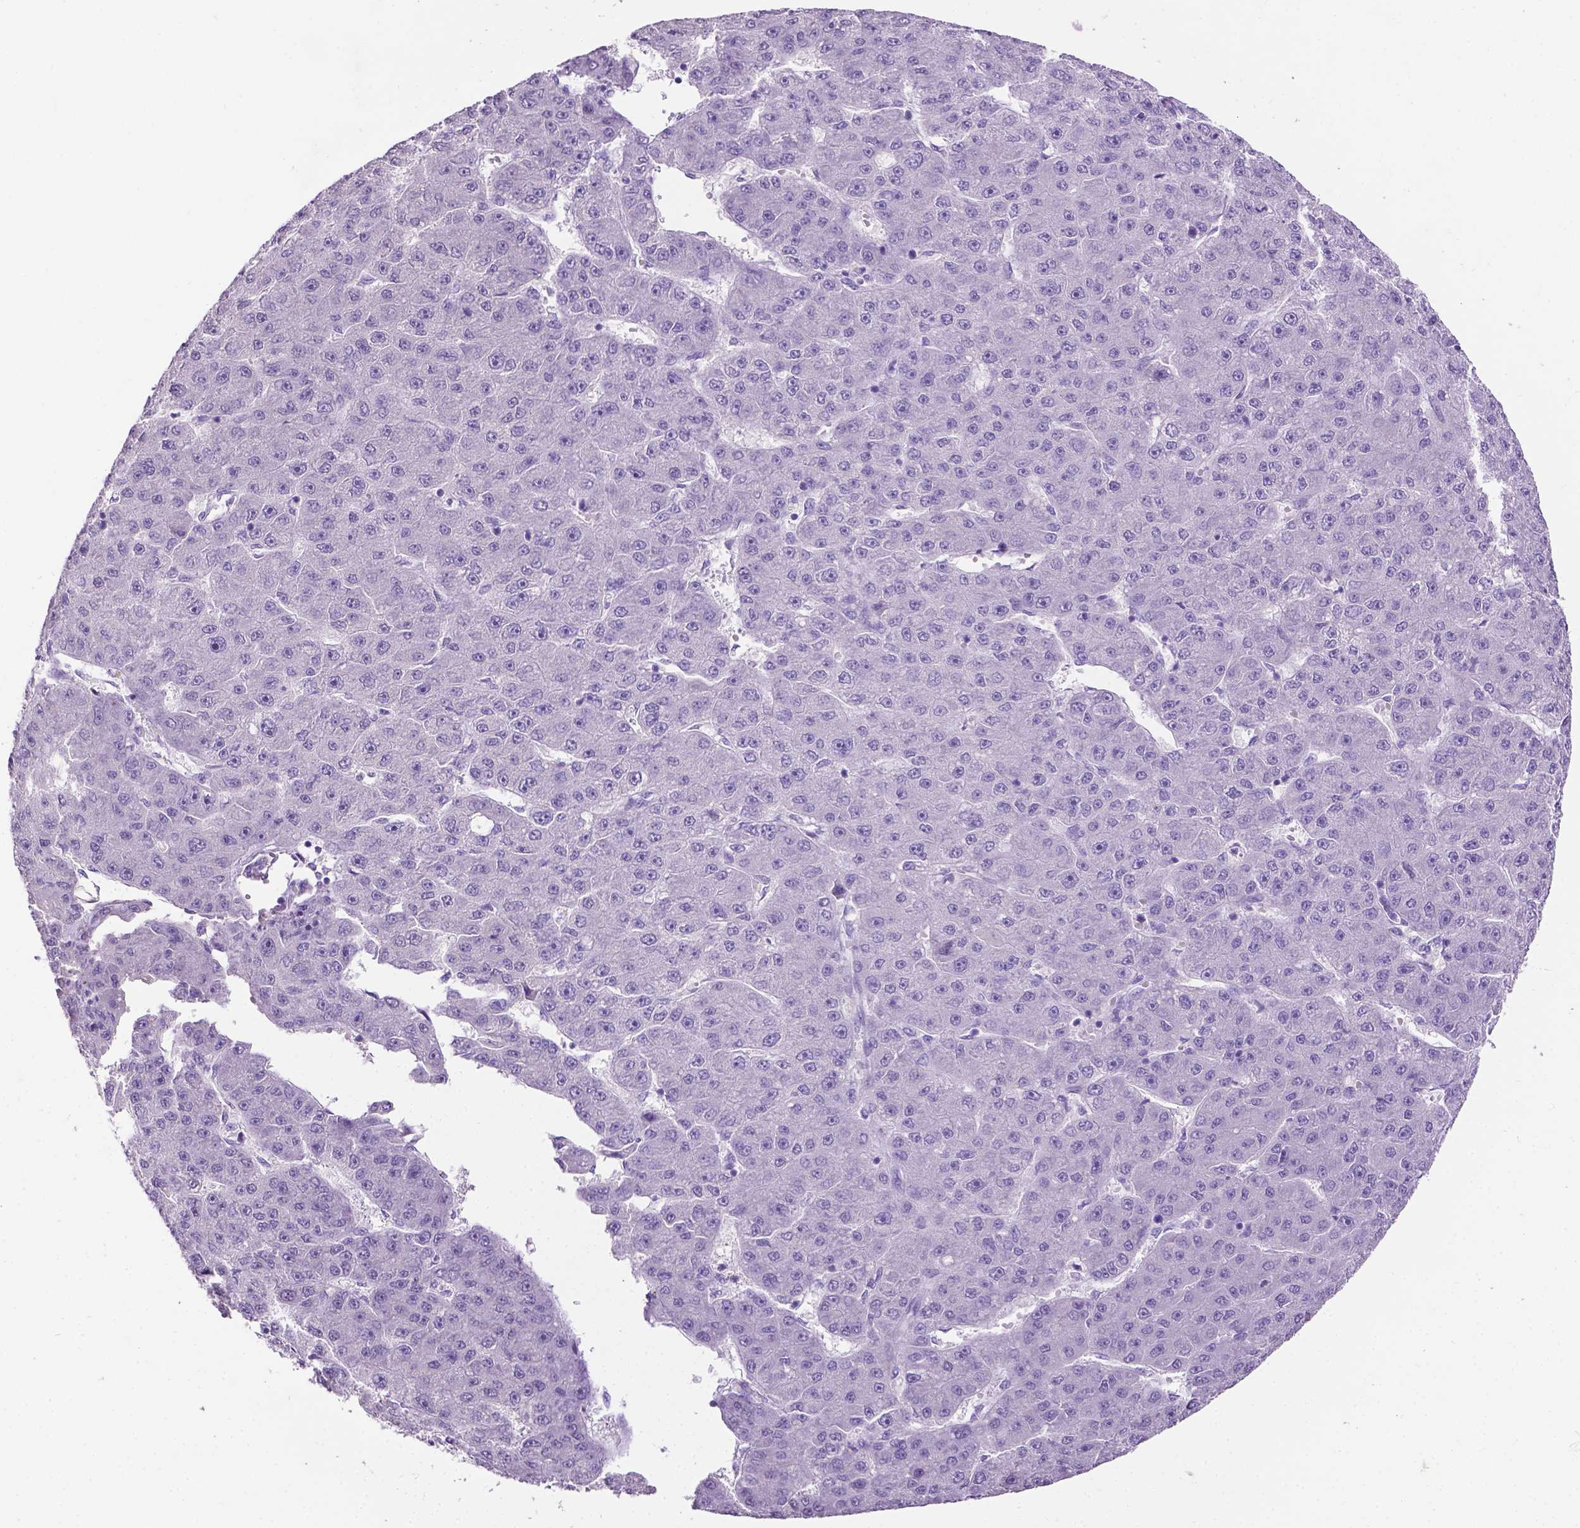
{"staining": {"intensity": "negative", "quantity": "none", "location": "none"}, "tissue": "liver cancer", "cell_type": "Tumor cells", "image_type": "cancer", "snomed": [{"axis": "morphology", "description": "Carcinoma, Hepatocellular, NOS"}, {"axis": "topography", "description": "Liver"}], "caption": "Tumor cells are negative for protein expression in human liver hepatocellular carcinoma. (DAB (3,3'-diaminobenzidine) immunohistochemistry visualized using brightfield microscopy, high magnification).", "gene": "TACSTD2", "patient": {"sex": "male", "age": 67}}